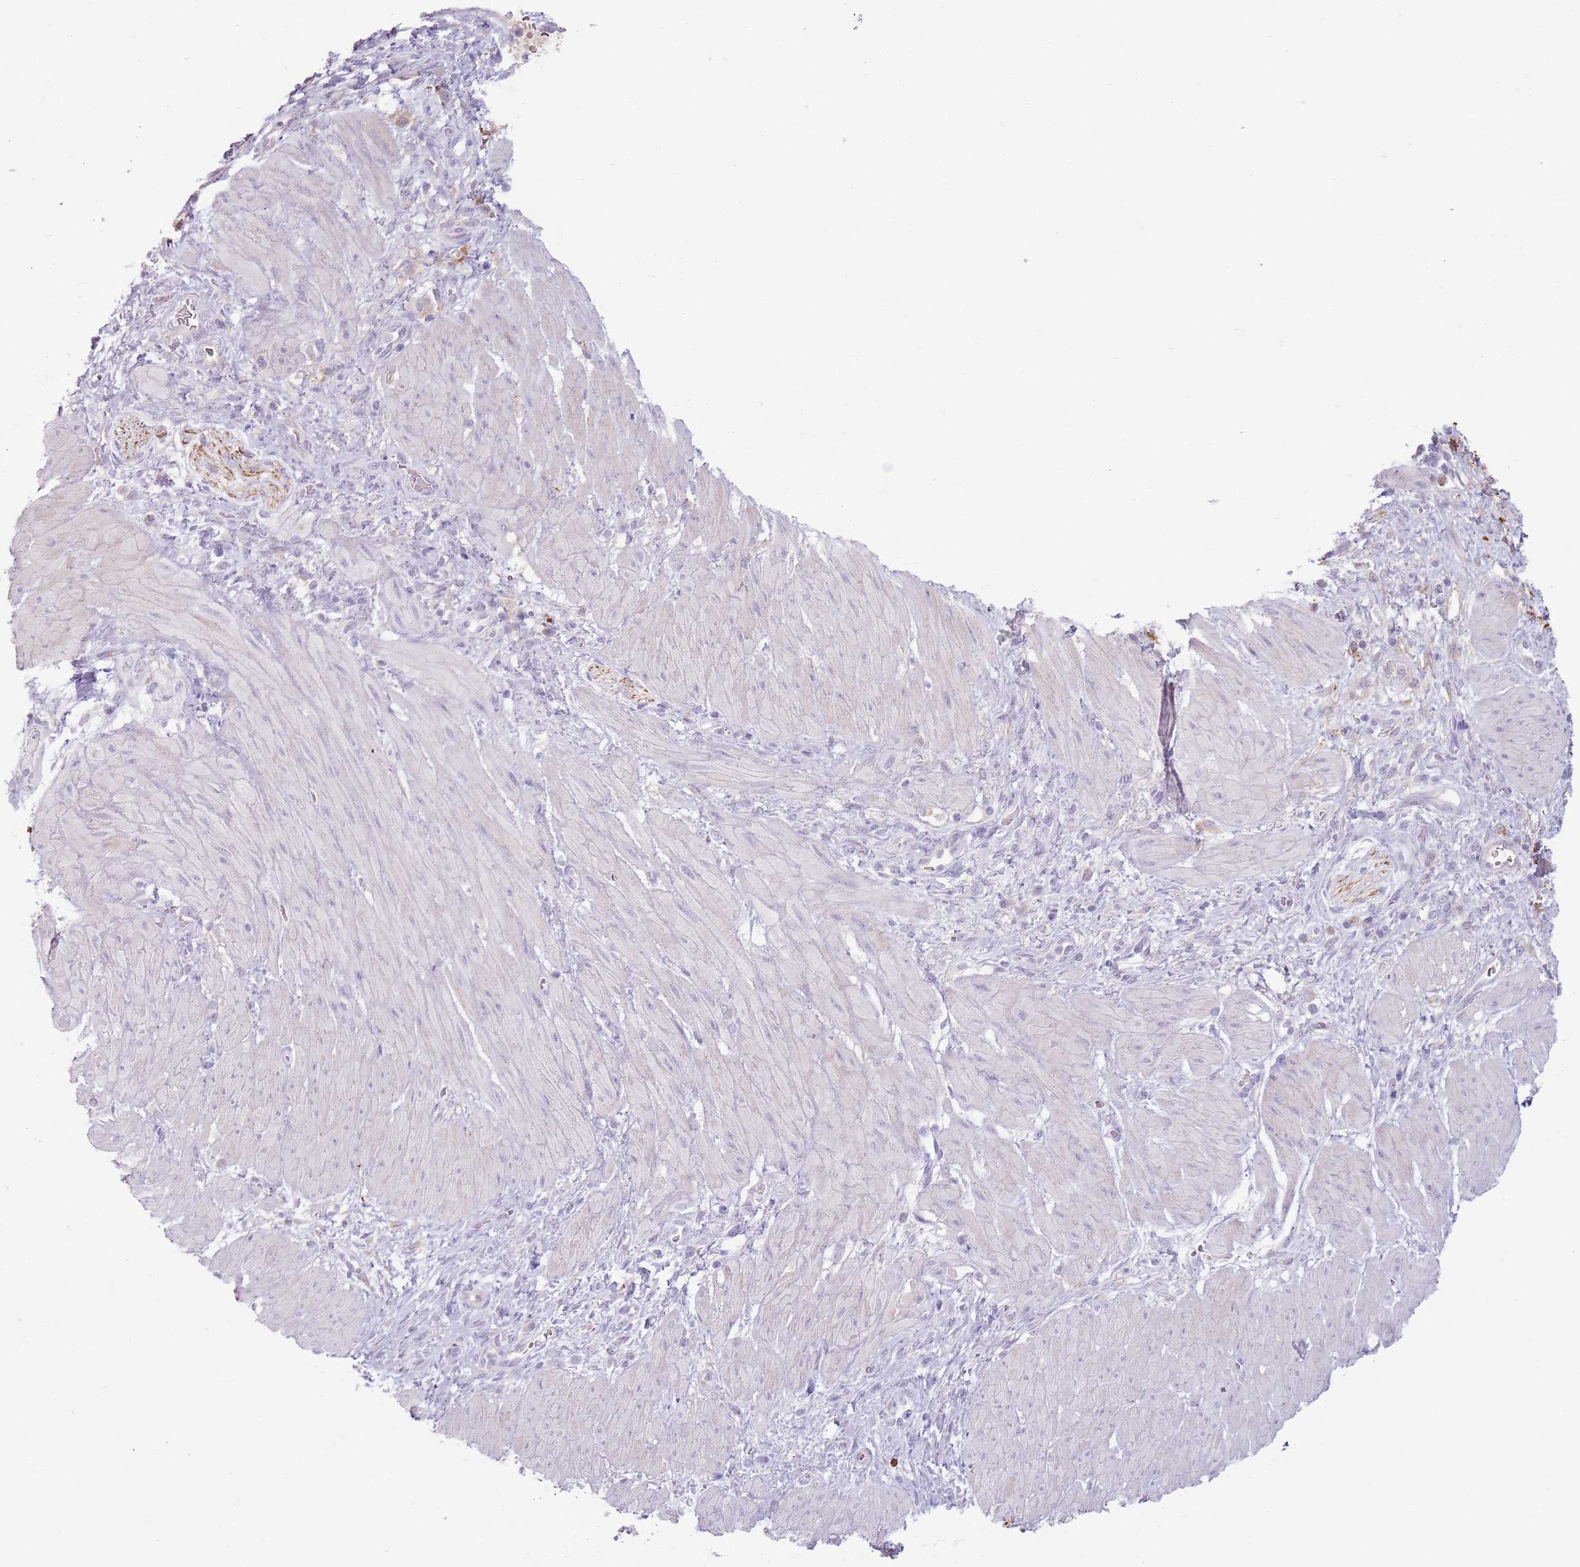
{"staining": {"intensity": "negative", "quantity": "none", "location": "none"}, "tissue": "stomach cancer", "cell_type": "Tumor cells", "image_type": "cancer", "snomed": [{"axis": "morphology", "description": "Adenocarcinoma, NOS"}, {"axis": "topography", "description": "Stomach"}], "caption": "Protein analysis of stomach adenocarcinoma shows no significant expression in tumor cells.", "gene": "GDPGP1", "patient": {"sex": "male", "age": 48}}